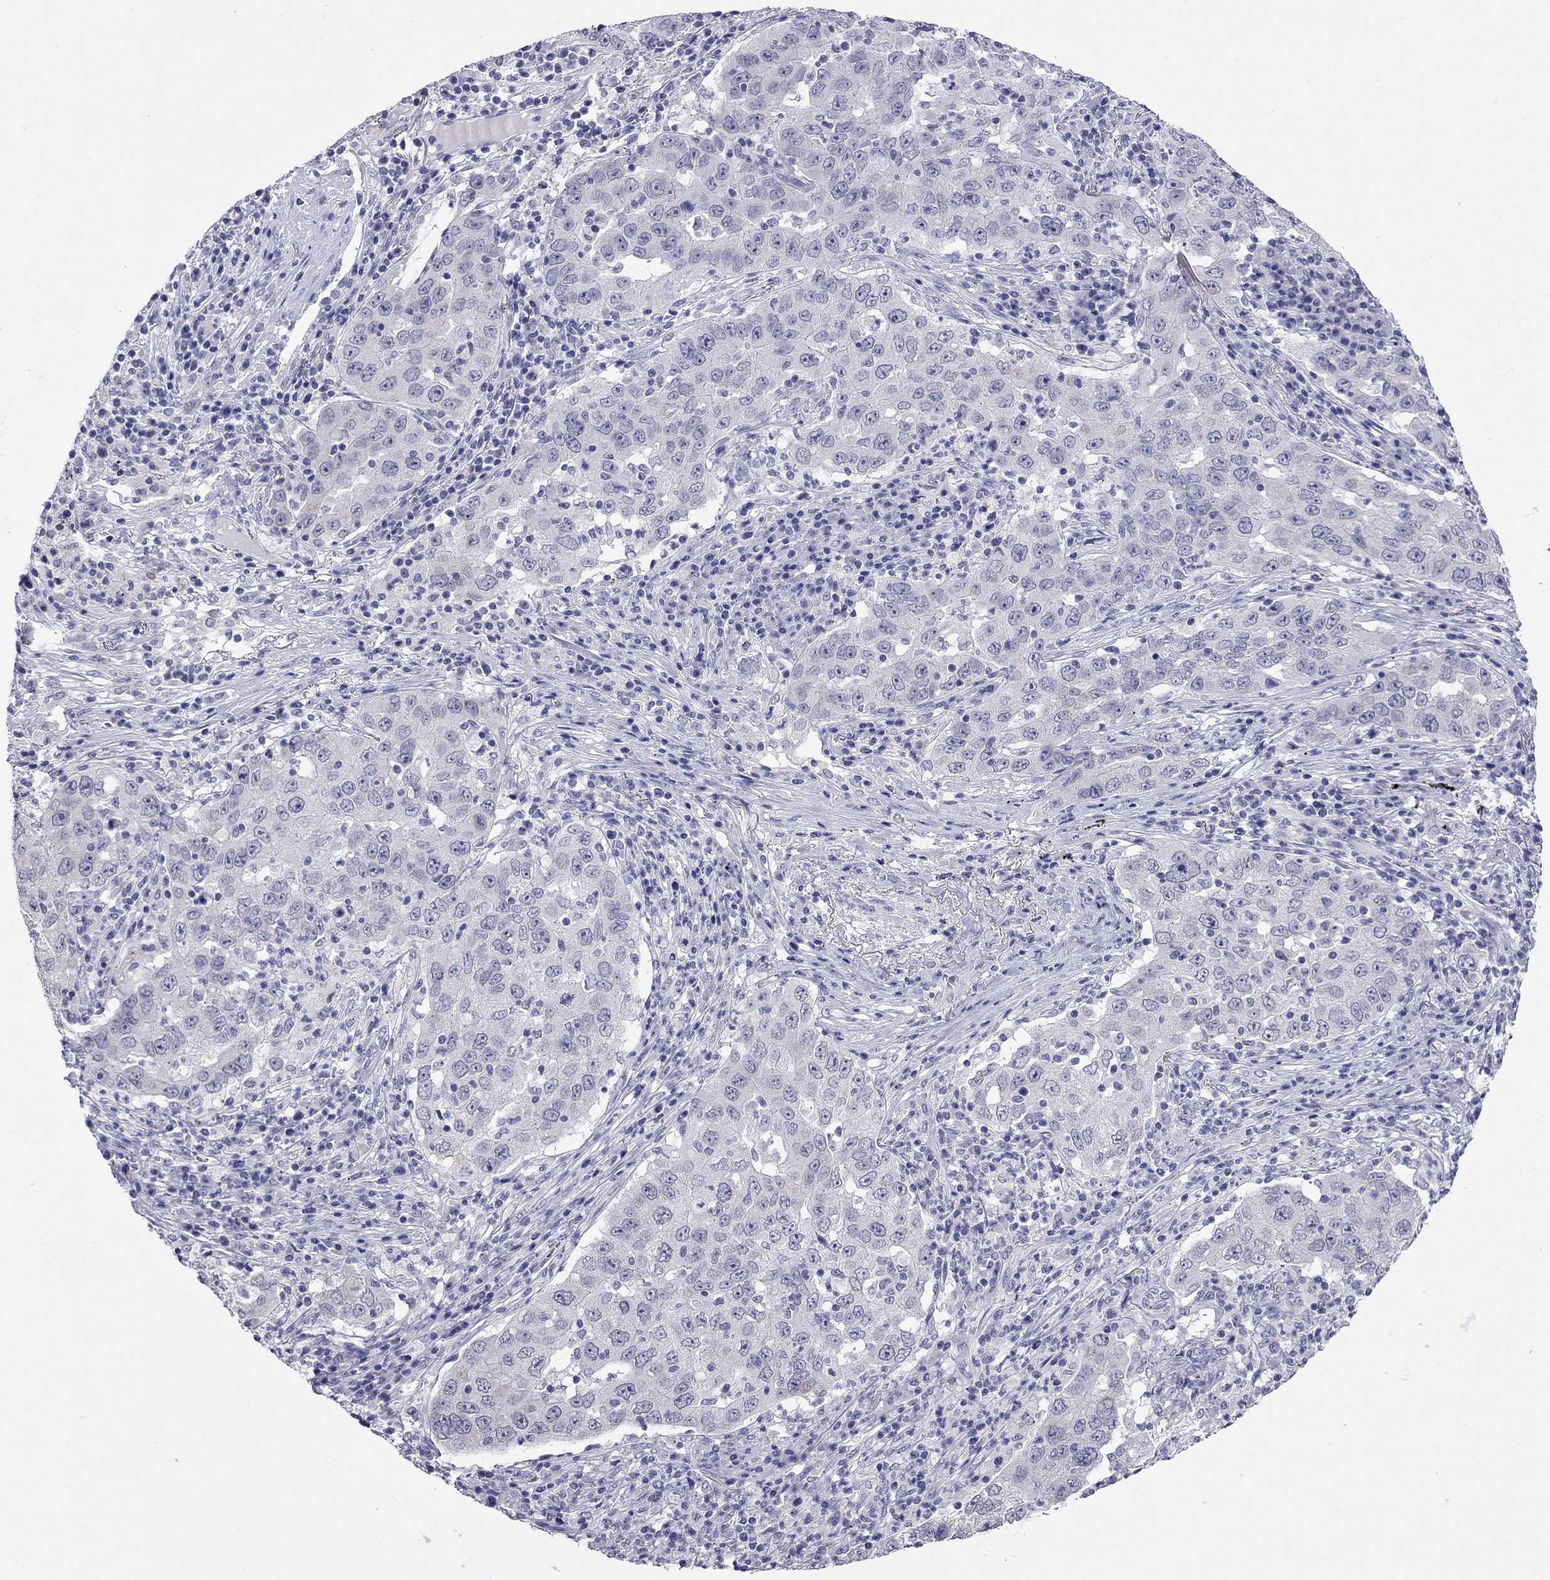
{"staining": {"intensity": "negative", "quantity": "none", "location": "none"}, "tissue": "lung cancer", "cell_type": "Tumor cells", "image_type": "cancer", "snomed": [{"axis": "morphology", "description": "Adenocarcinoma, NOS"}, {"axis": "topography", "description": "Lung"}], "caption": "A photomicrograph of lung adenocarcinoma stained for a protein exhibits no brown staining in tumor cells. The staining is performed using DAB brown chromogen with nuclei counter-stained in using hematoxylin.", "gene": "ARMC12", "patient": {"sex": "male", "age": 73}}